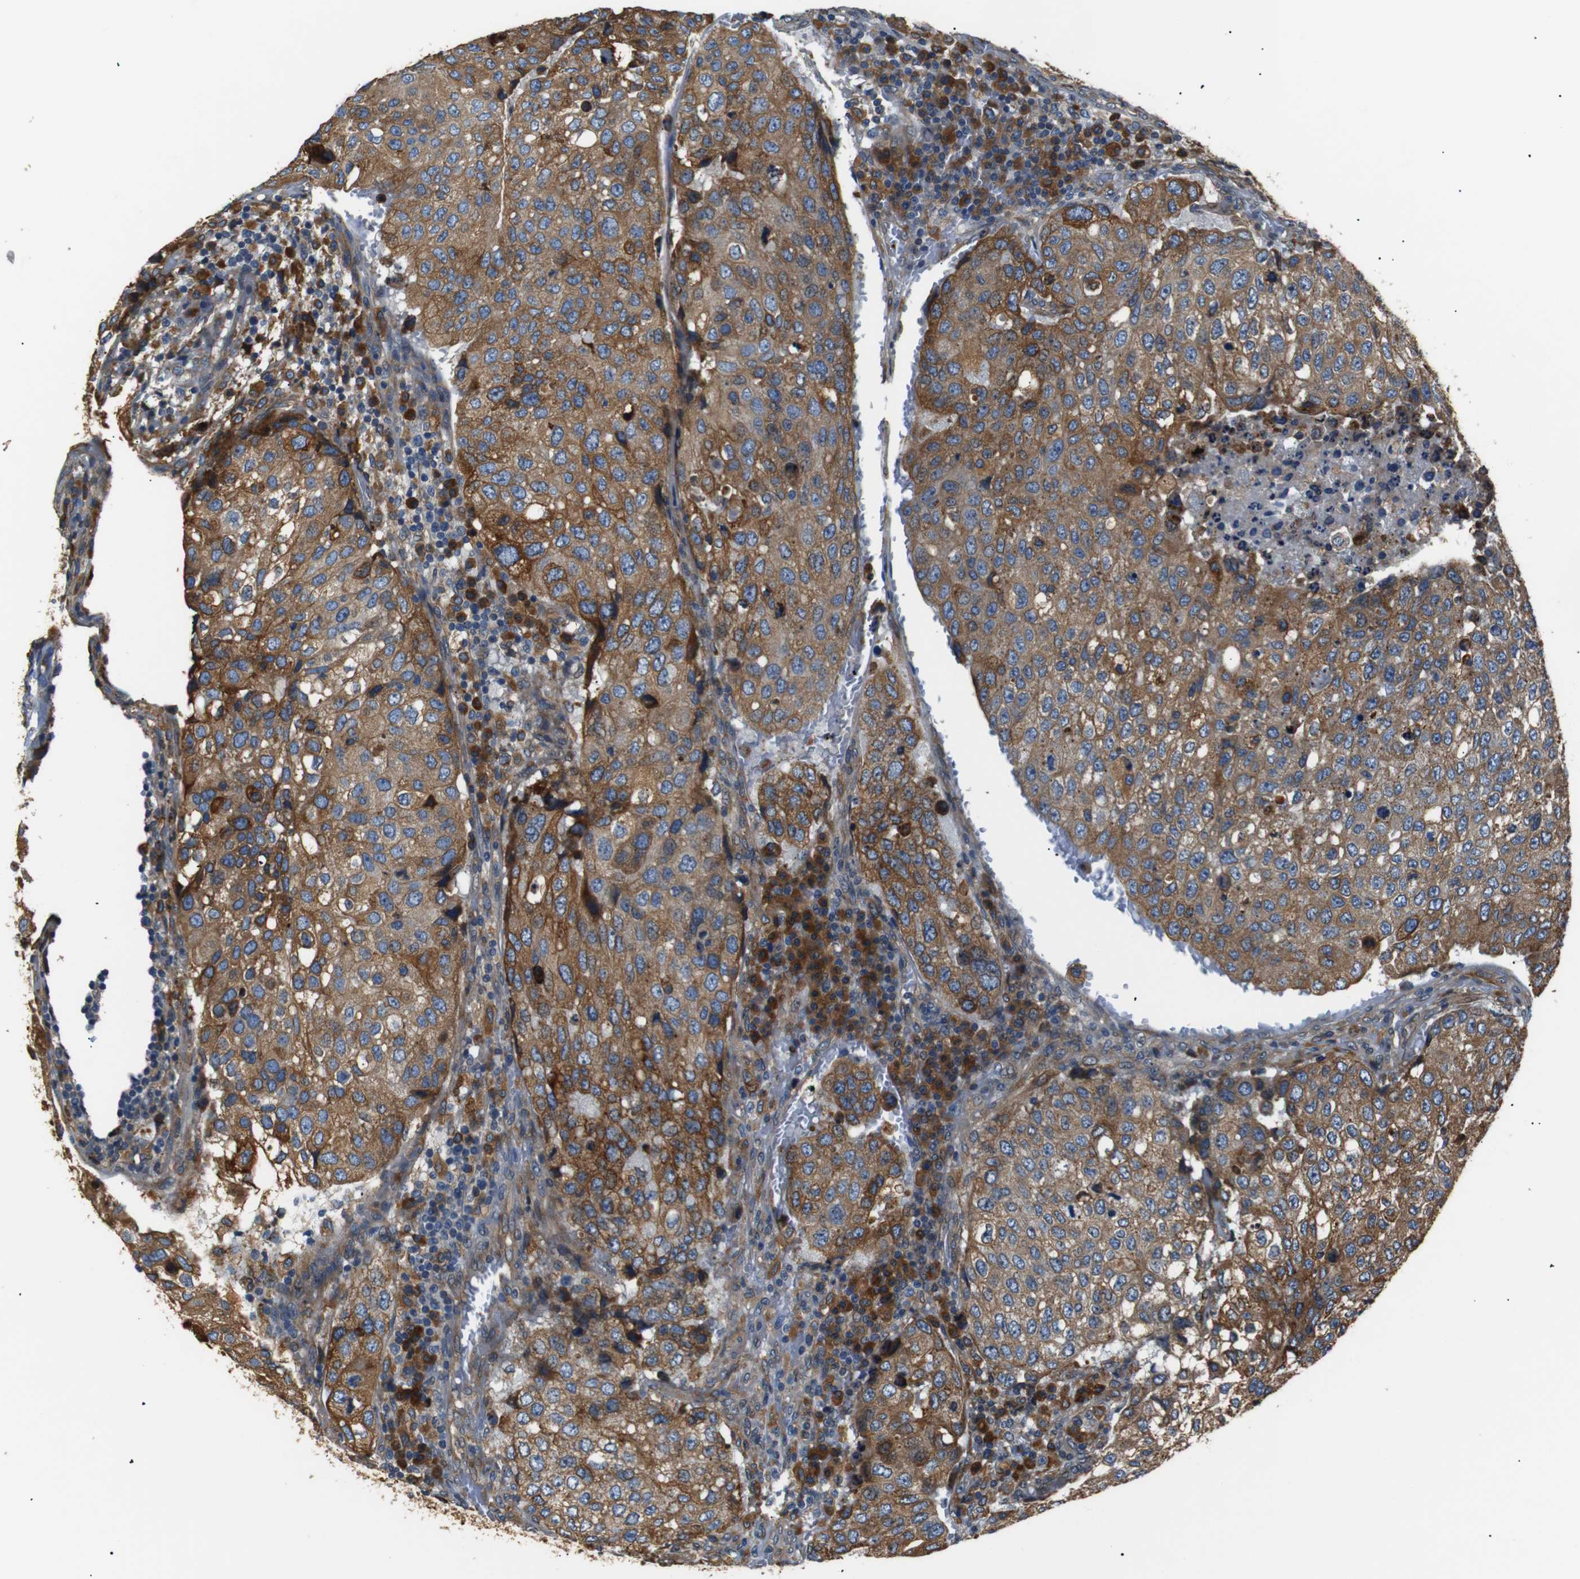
{"staining": {"intensity": "strong", "quantity": ">75%", "location": "cytoplasmic/membranous"}, "tissue": "urothelial cancer", "cell_type": "Tumor cells", "image_type": "cancer", "snomed": [{"axis": "morphology", "description": "Urothelial carcinoma, High grade"}, {"axis": "topography", "description": "Lymph node"}, {"axis": "topography", "description": "Urinary bladder"}], "caption": "Human high-grade urothelial carcinoma stained for a protein (brown) shows strong cytoplasmic/membranous positive positivity in about >75% of tumor cells.", "gene": "TMED2", "patient": {"sex": "male", "age": 51}}